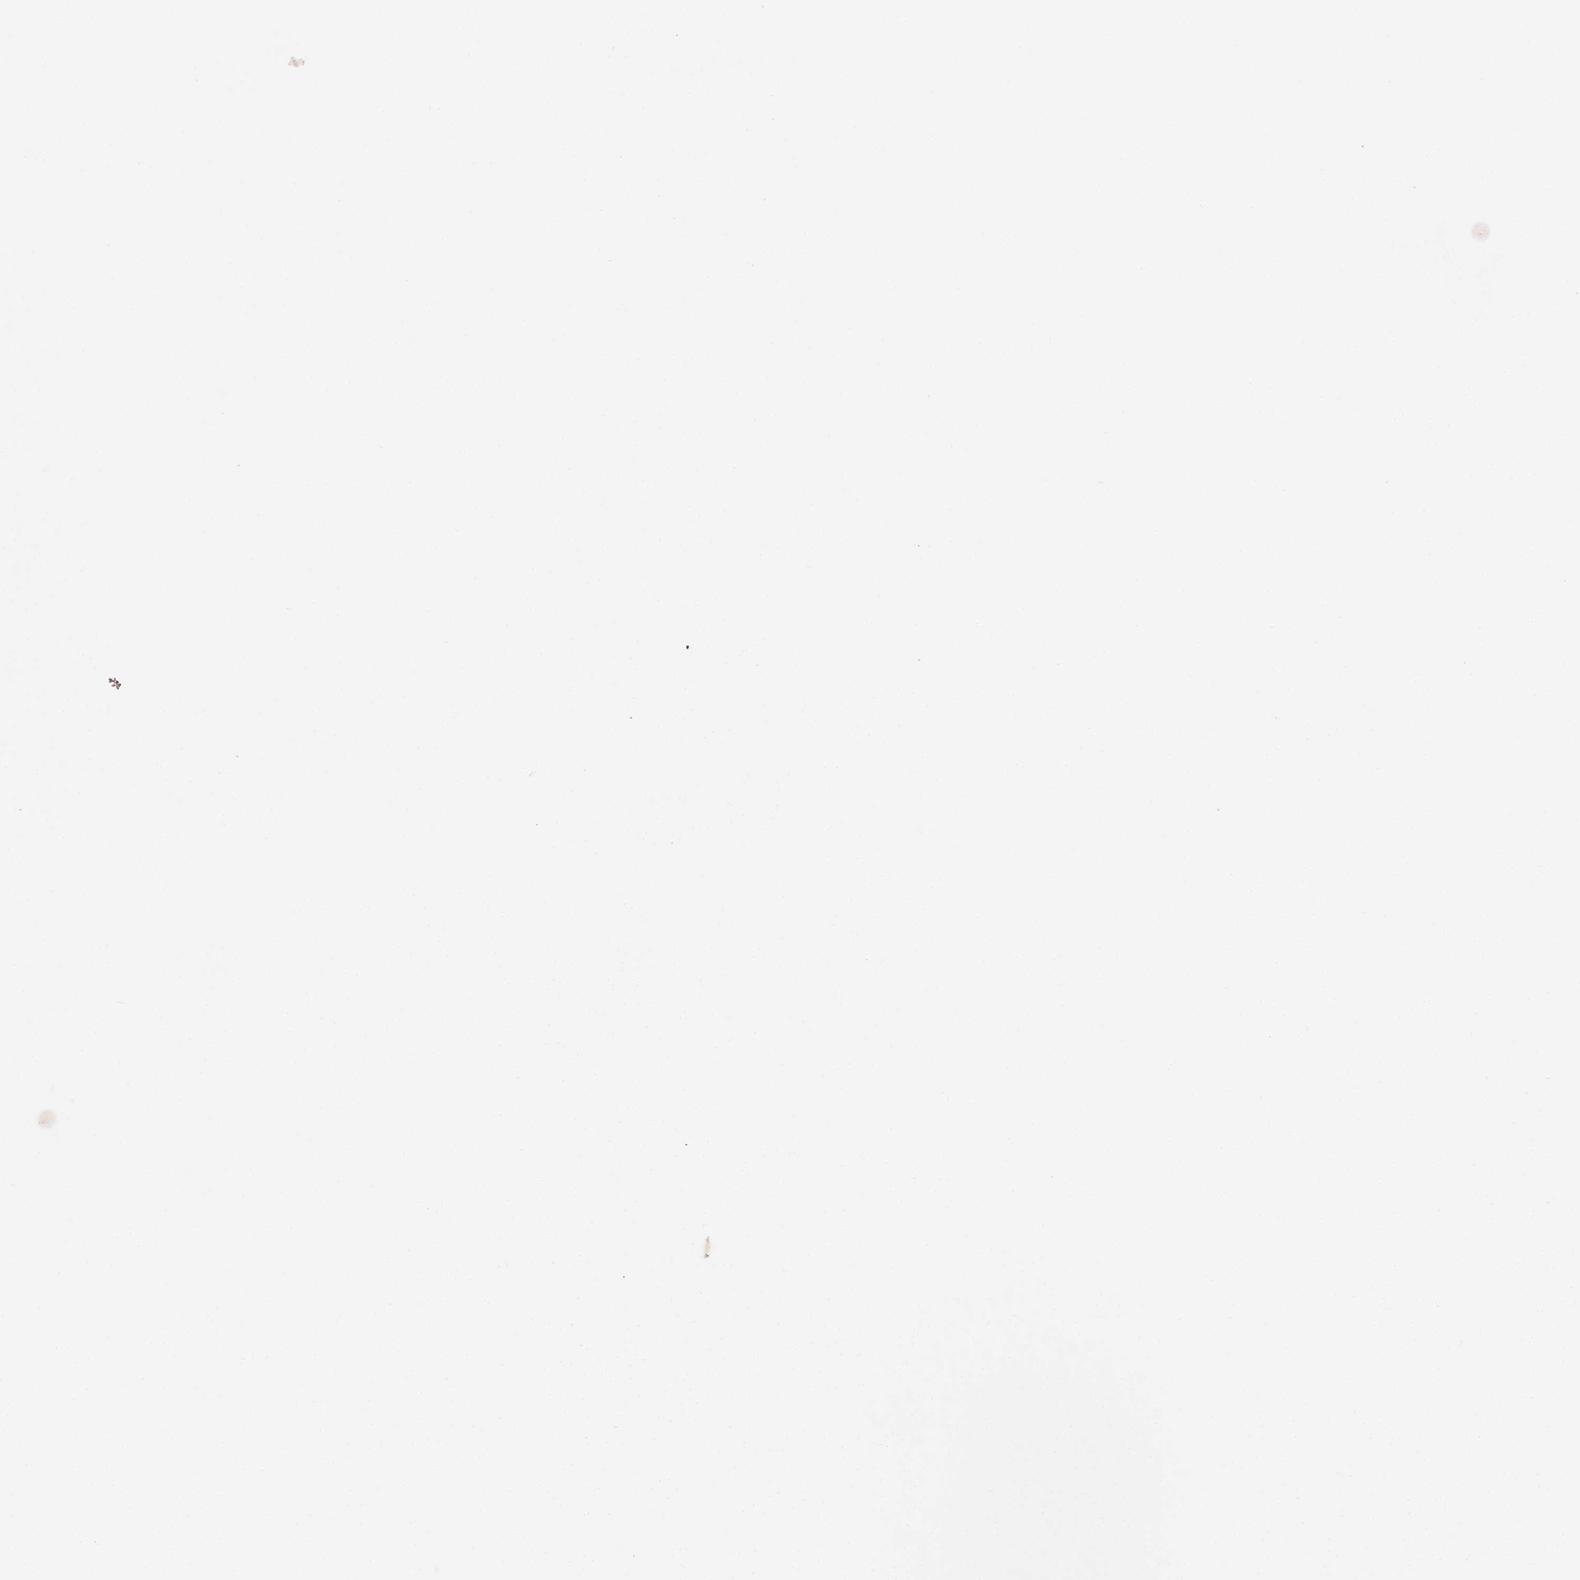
{"staining": {"intensity": "negative", "quantity": "none", "location": "none"}, "tissue": "parathyroid gland", "cell_type": "Glandular cells", "image_type": "normal", "snomed": [{"axis": "morphology", "description": "Normal tissue, NOS"}, {"axis": "topography", "description": "Parathyroid gland"}], "caption": "This is an immunohistochemistry micrograph of normal parathyroid gland. There is no staining in glandular cells.", "gene": "BMP4", "patient": {"sex": "female", "age": 71}}